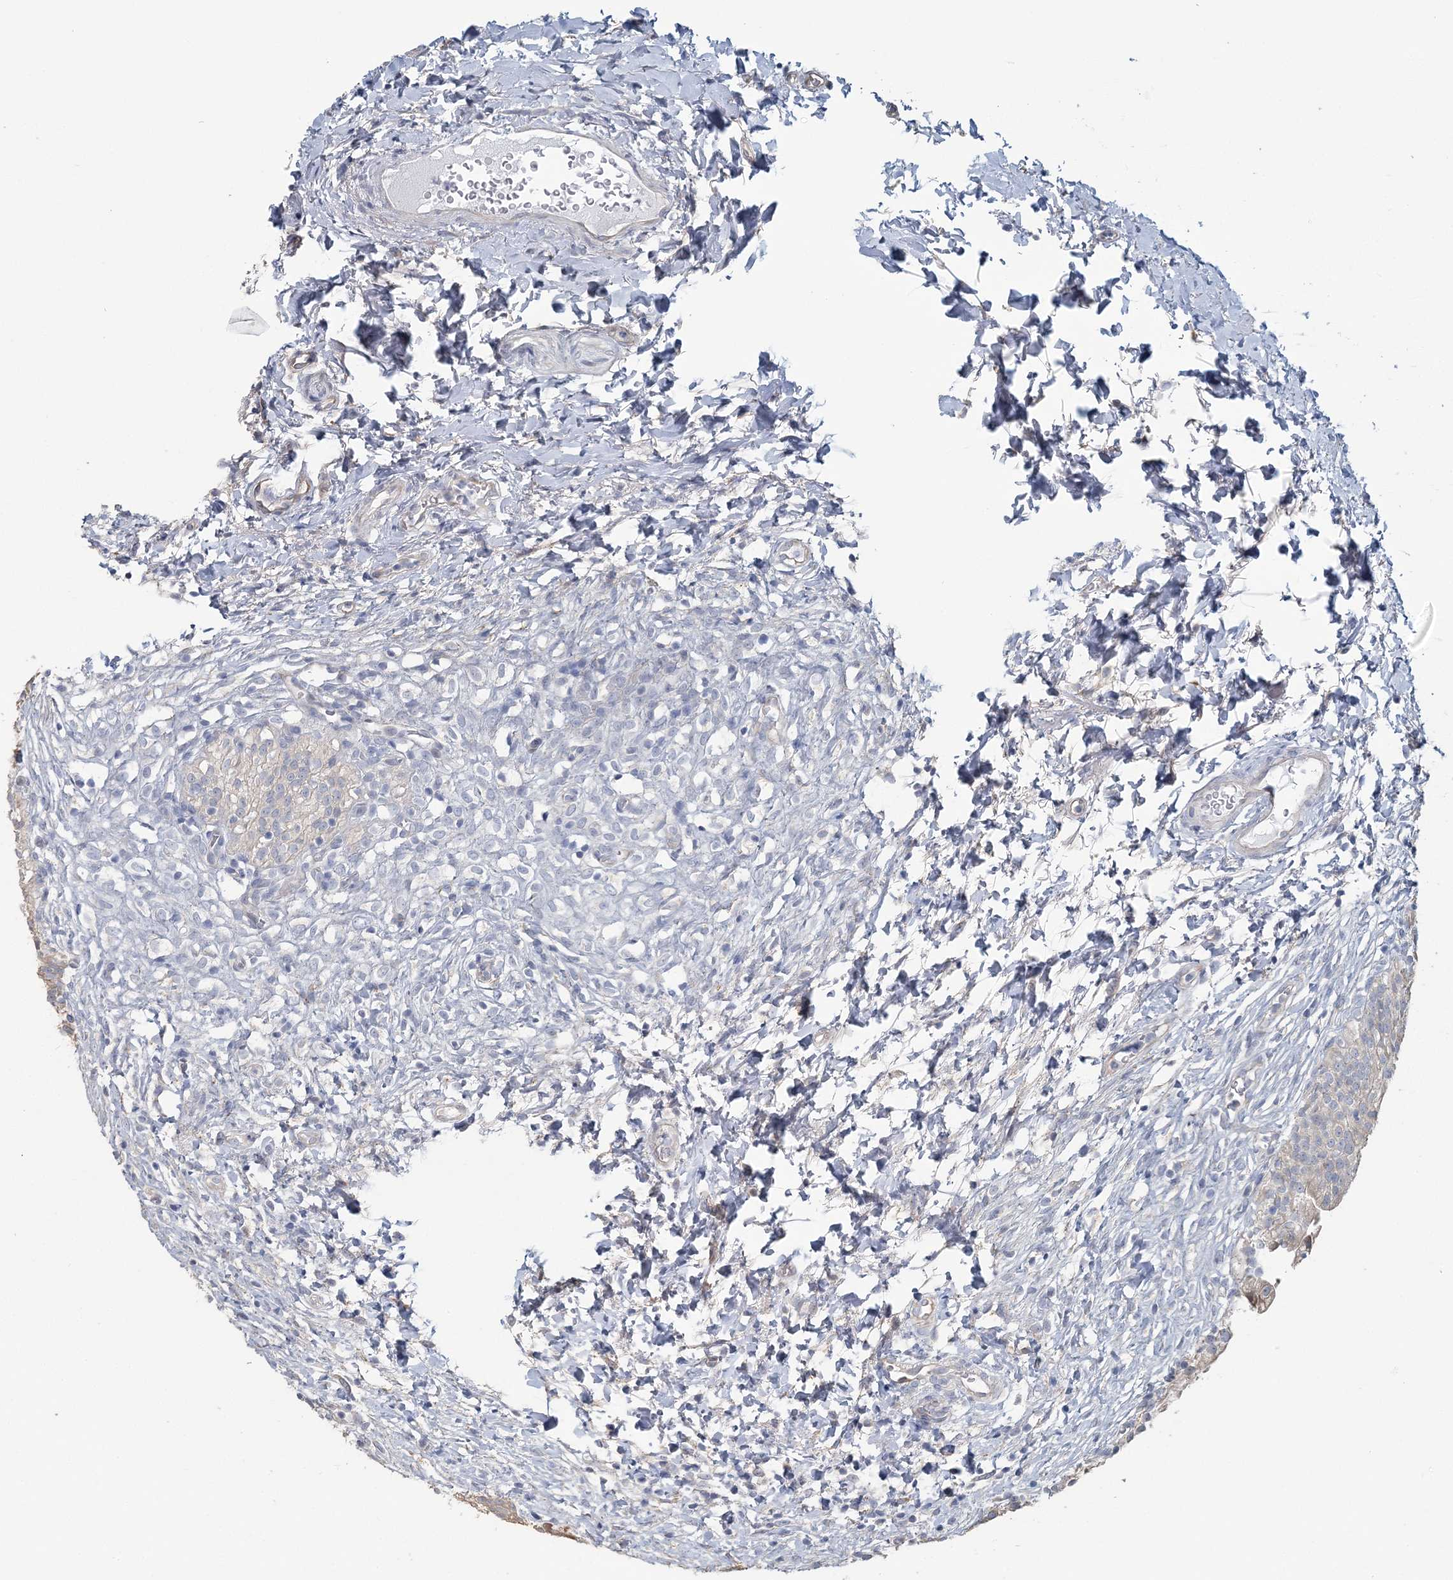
{"staining": {"intensity": "weak", "quantity": "<25%", "location": "cytoplasmic/membranous"}, "tissue": "urinary bladder", "cell_type": "Urothelial cells", "image_type": "normal", "snomed": [{"axis": "morphology", "description": "Normal tissue, NOS"}, {"axis": "topography", "description": "Urinary bladder"}], "caption": "A high-resolution histopathology image shows immunohistochemistry (IHC) staining of normal urinary bladder, which demonstrates no significant positivity in urothelial cells.", "gene": "CMBL", "patient": {"sex": "male", "age": 55}}